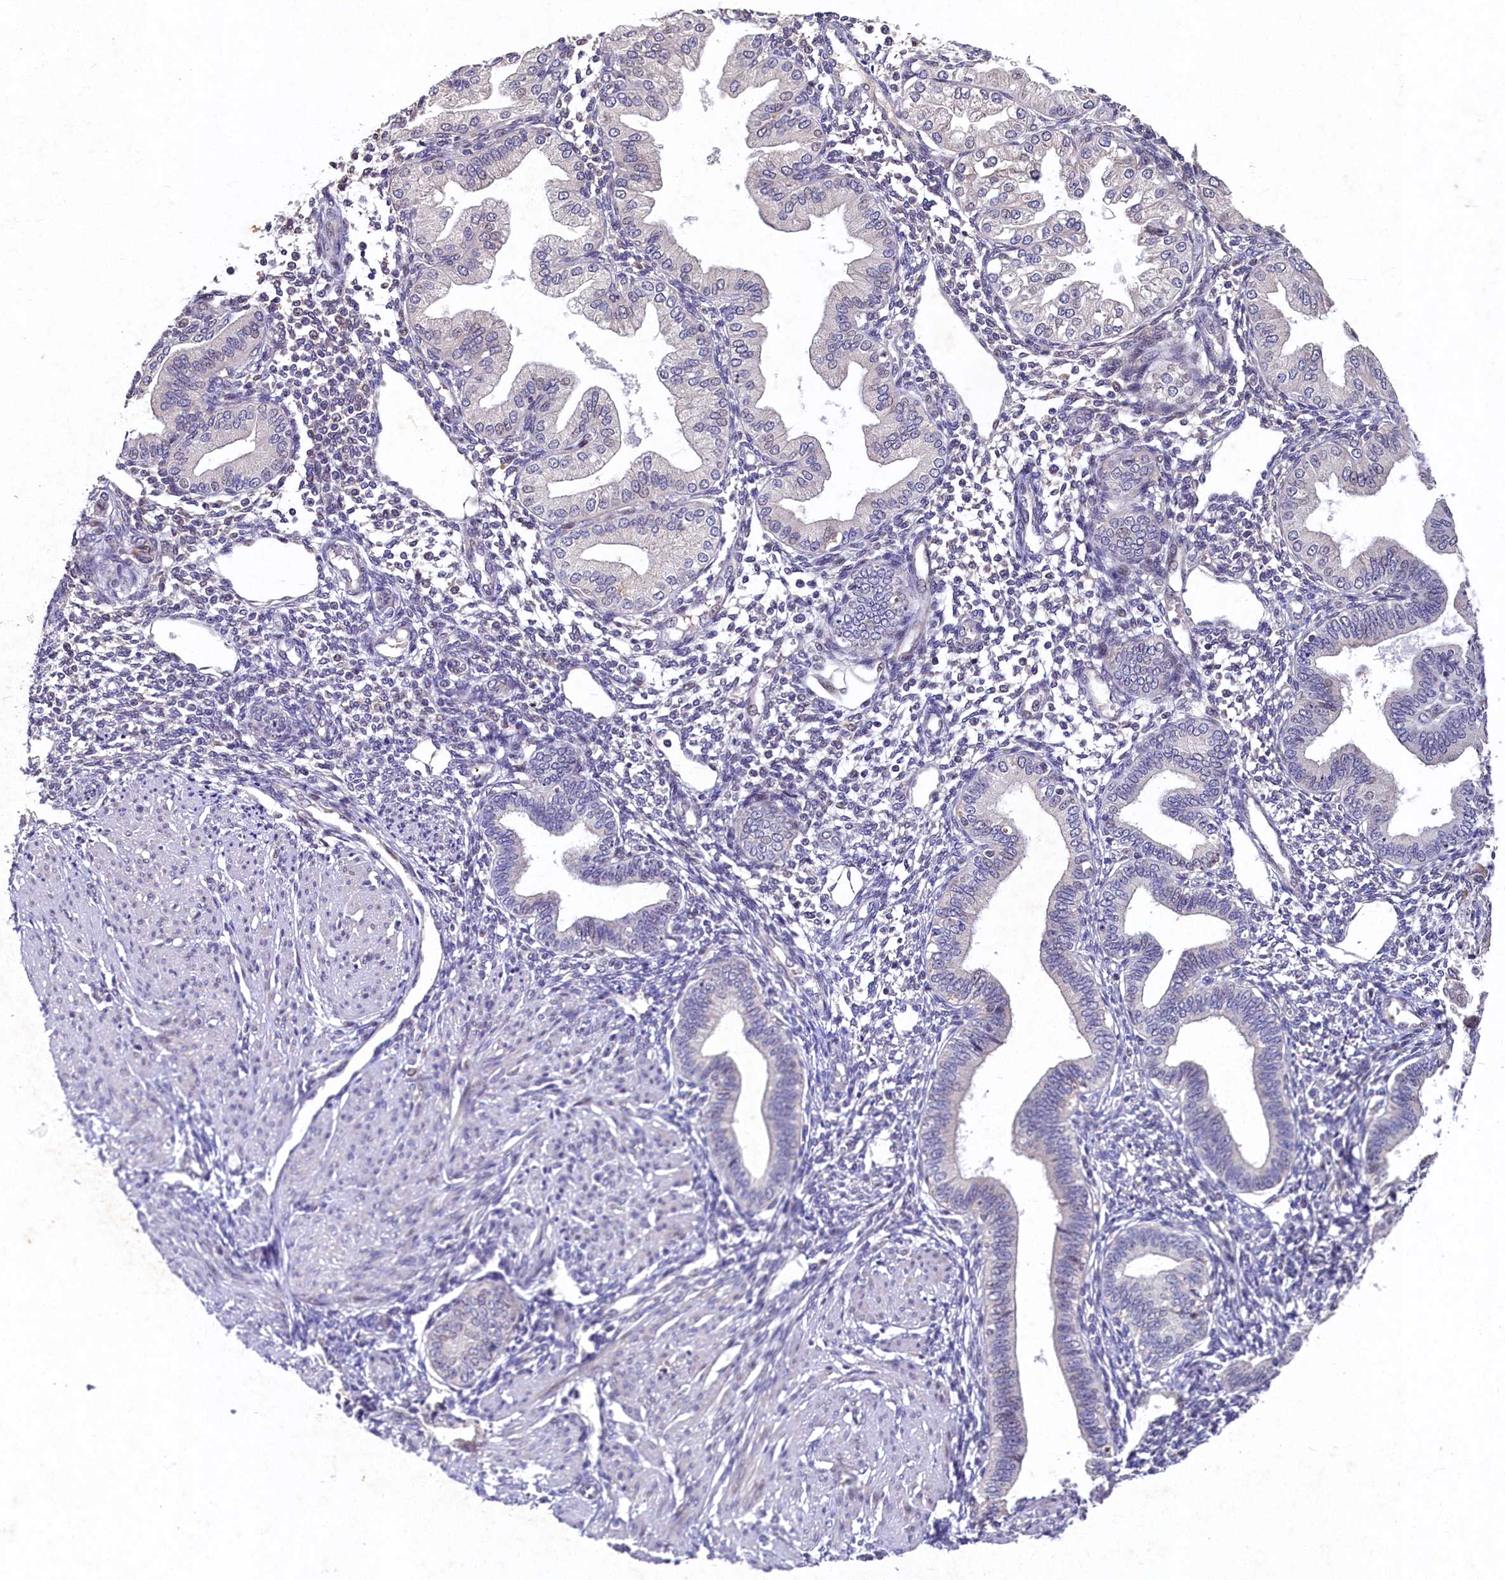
{"staining": {"intensity": "negative", "quantity": "none", "location": "none"}, "tissue": "endometrium", "cell_type": "Cells in endometrial stroma", "image_type": "normal", "snomed": [{"axis": "morphology", "description": "Normal tissue, NOS"}, {"axis": "topography", "description": "Endometrium"}], "caption": "Endometrium stained for a protein using IHC reveals no staining cells in endometrial stroma.", "gene": "LATS2", "patient": {"sex": "female", "age": 53}}